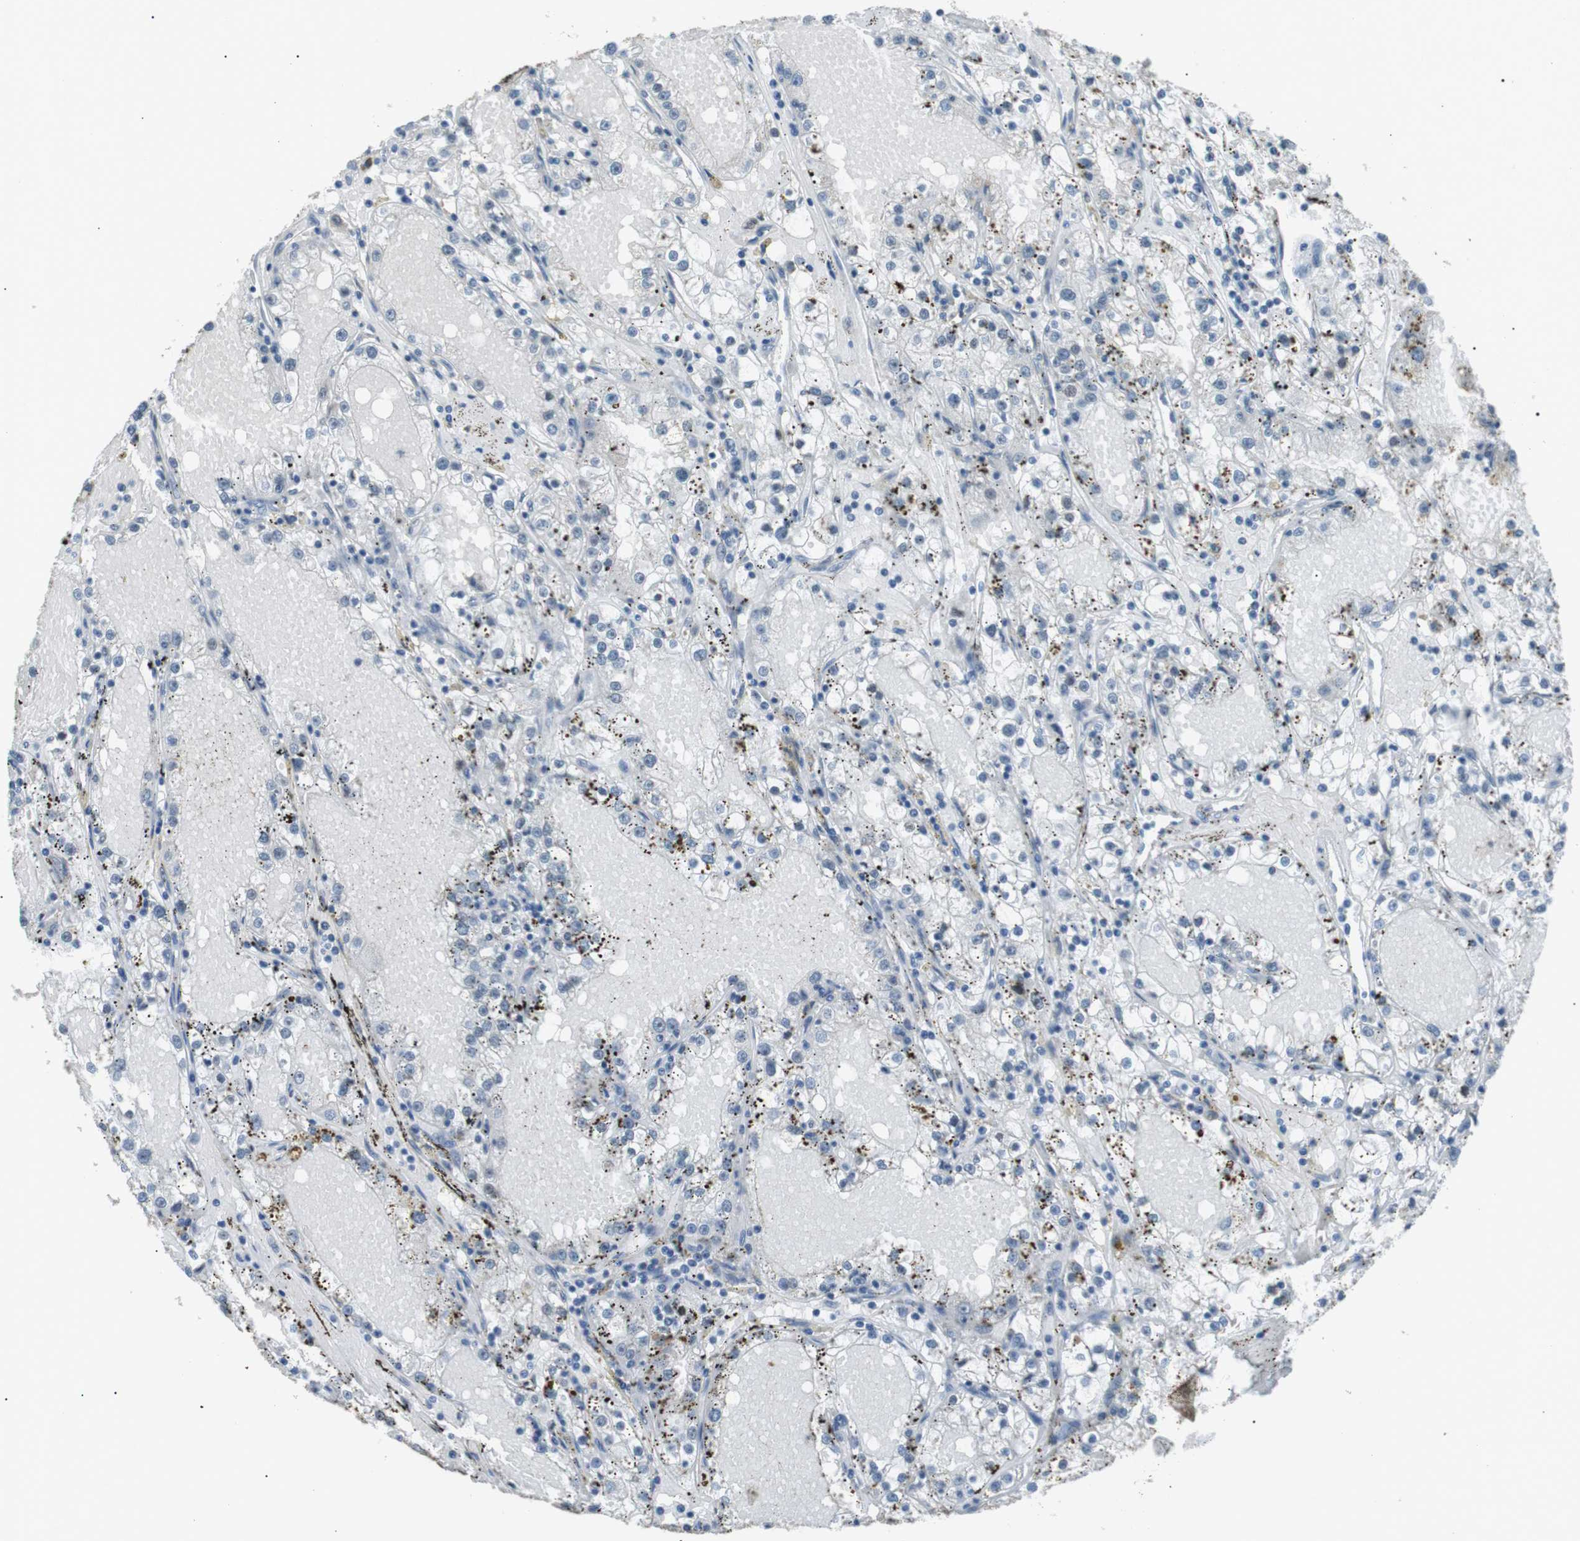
{"staining": {"intensity": "negative", "quantity": "none", "location": "none"}, "tissue": "renal cancer", "cell_type": "Tumor cells", "image_type": "cancer", "snomed": [{"axis": "morphology", "description": "Adenocarcinoma, NOS"}, {"axis": "topography", "description": "Kidney"}], "caption": "This is an immunohistochemistry (IHC) image of renal adenocarcinoma. There is no staining in tumor cells.", "gene": "SRPK2", "patient": {"sex": "male", "age": 56}}